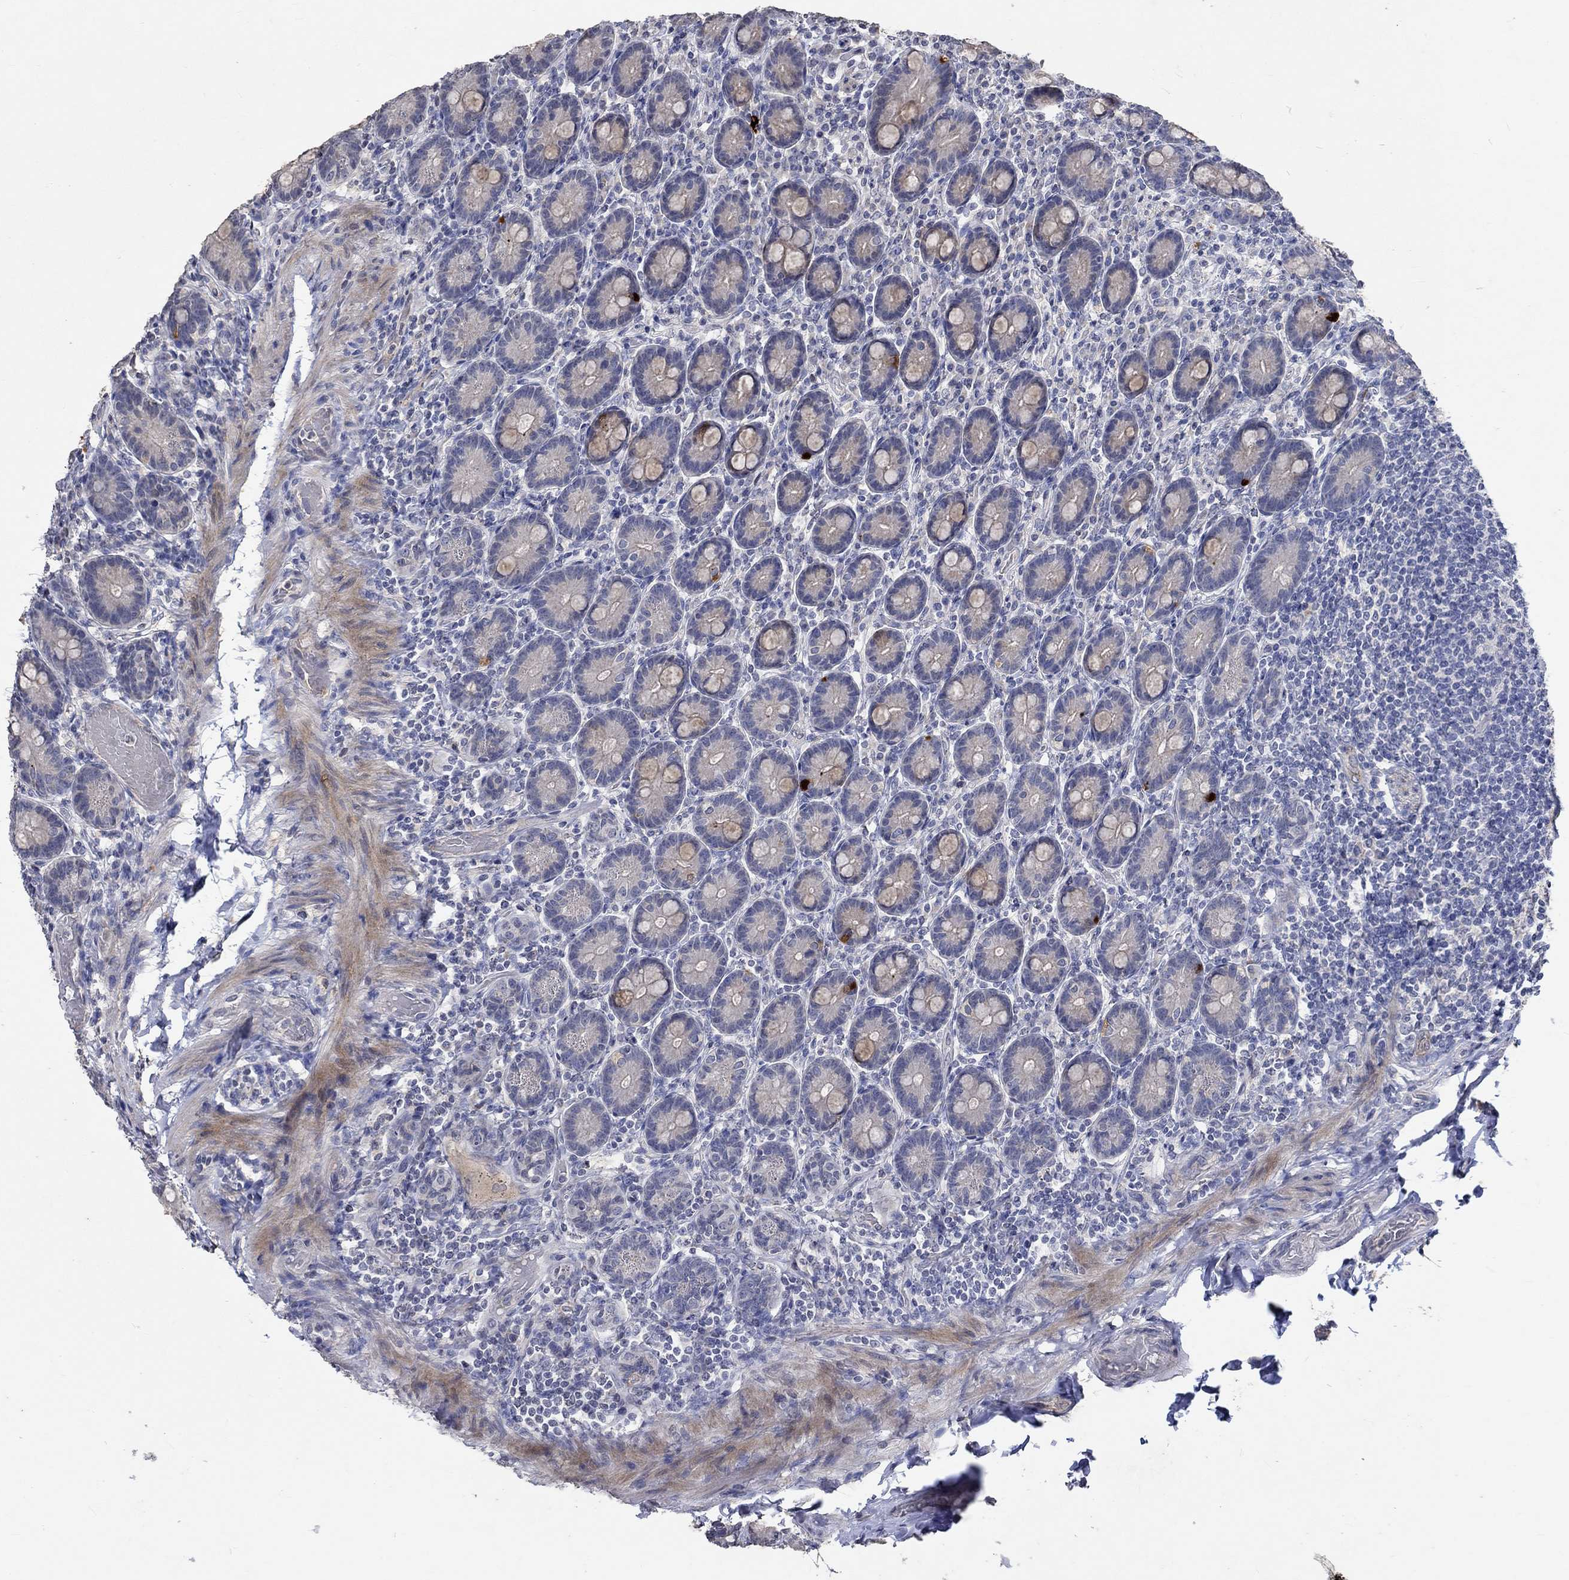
{"staining": {"intensity": "strong", "quantity": "<25%", "location": "cytoplasmic/membranous"}, "tissue": "small intestine", "cell_type": "Glandular cells", "image_type": "normal", "snomed": [{"axis": "morphology", "description": "Normal tissue, NOS"}, {"axis": "topography", "description": "Small intestine"}], "caption": "A brown stain highlights strong cytoplasmic/membranous expression of a protein in glandular cells of normal human small intestine.", "gene": "TMEM169", "patient": {"sex": "male", "age": 66}}